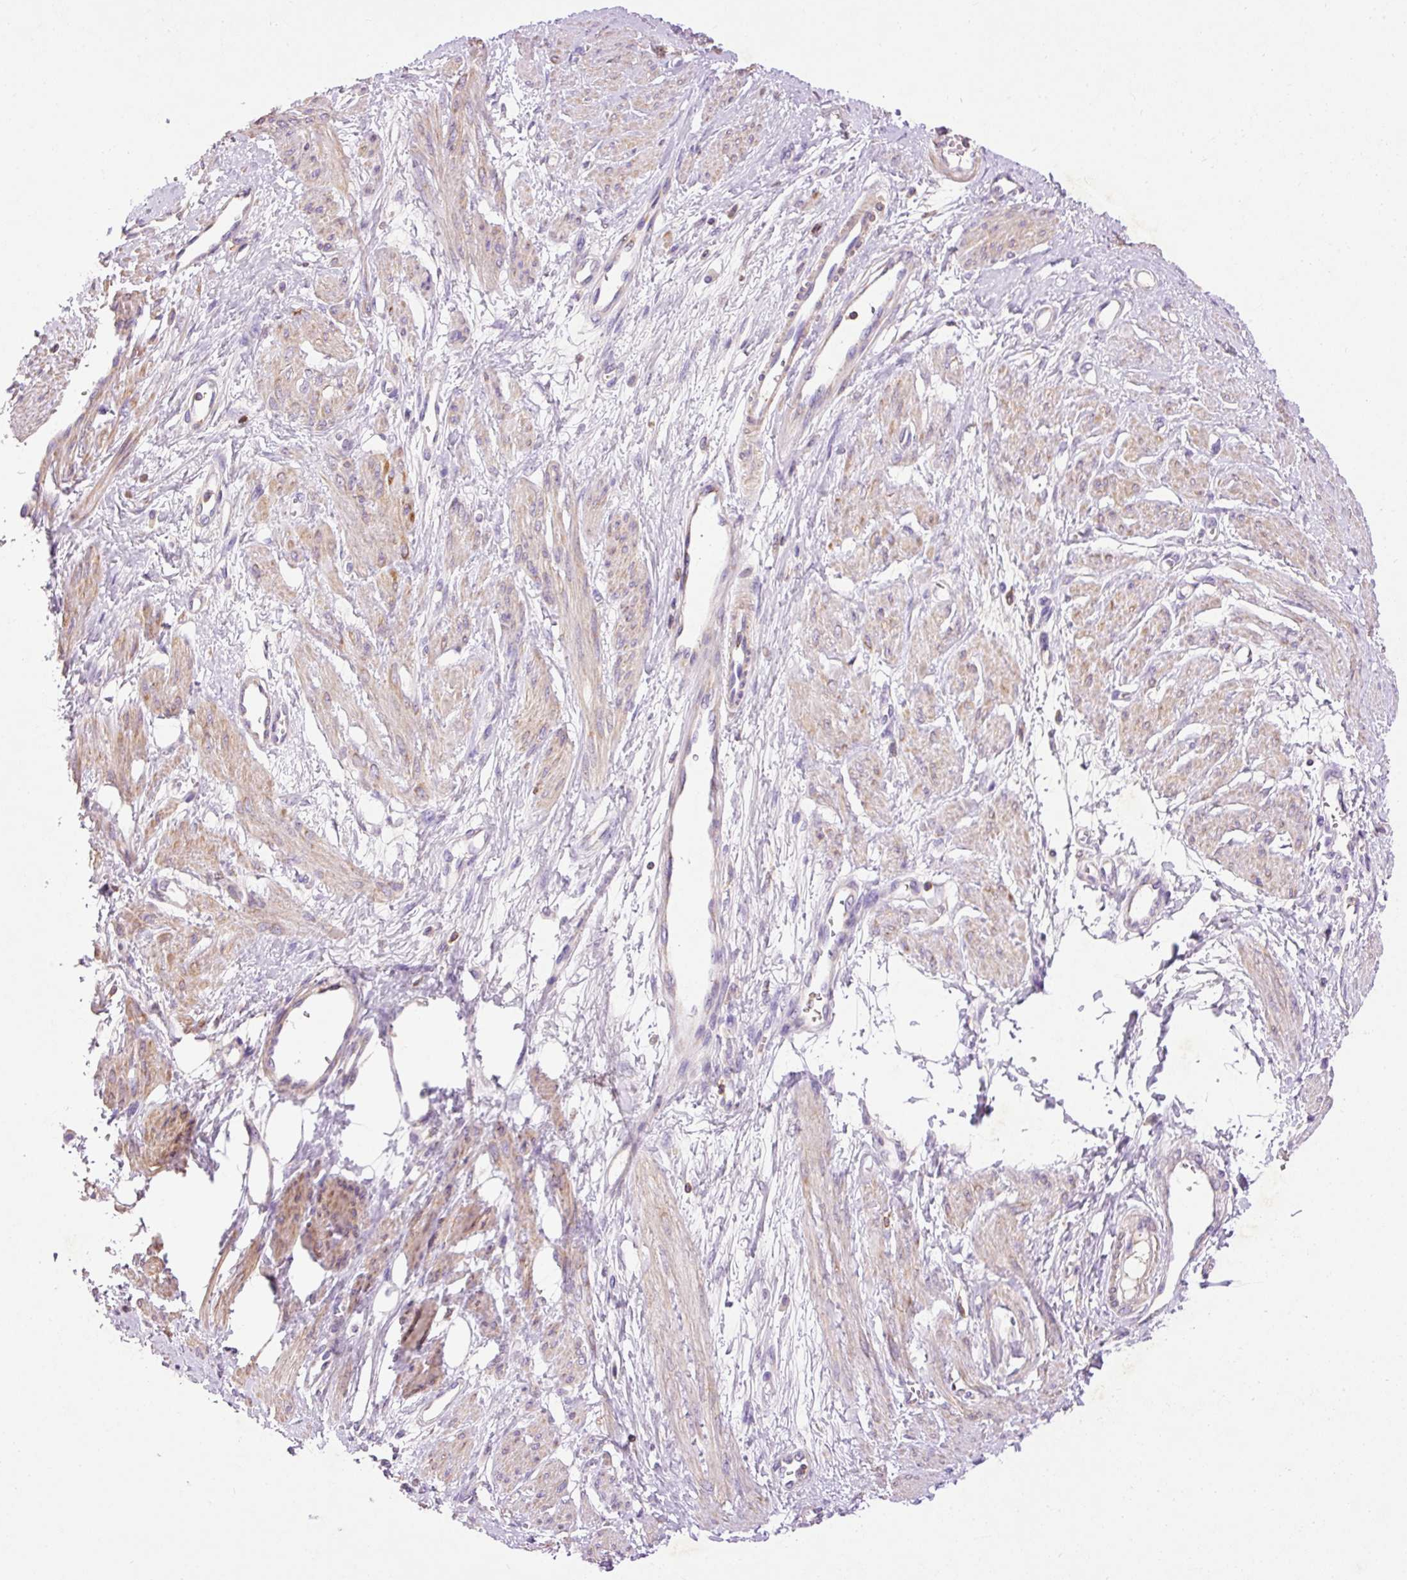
{"staining": {"intensity": "weak", "quantity": "25%-75%", "location": "cytoplasmic/membranous"}, "tissue": "smooth muscle", "cell_type": "Smooth muscle cells", "image_type": "normal", "snomed": [{"axis": "morphology", "description": "Normal tissue, NOS"}, {"axis": "topography", "description": "Smooth muscle"}, {"axis": "topography", "description": "Uterus"}], "caption": "Immunohistochemistry (DAB (3,3'-diaminobenzidine)) staining of normal human smooth muscle displays weak cytoplasmic/membranous protein expression in about 25%-75% of smooth muscle cells. (DAB (3,3'-diaminobenzidine) = brown stain, brightfield microscopy at high magnification).", "gene": "IMMT", "patient": {"sex": "female", "age": 39}}